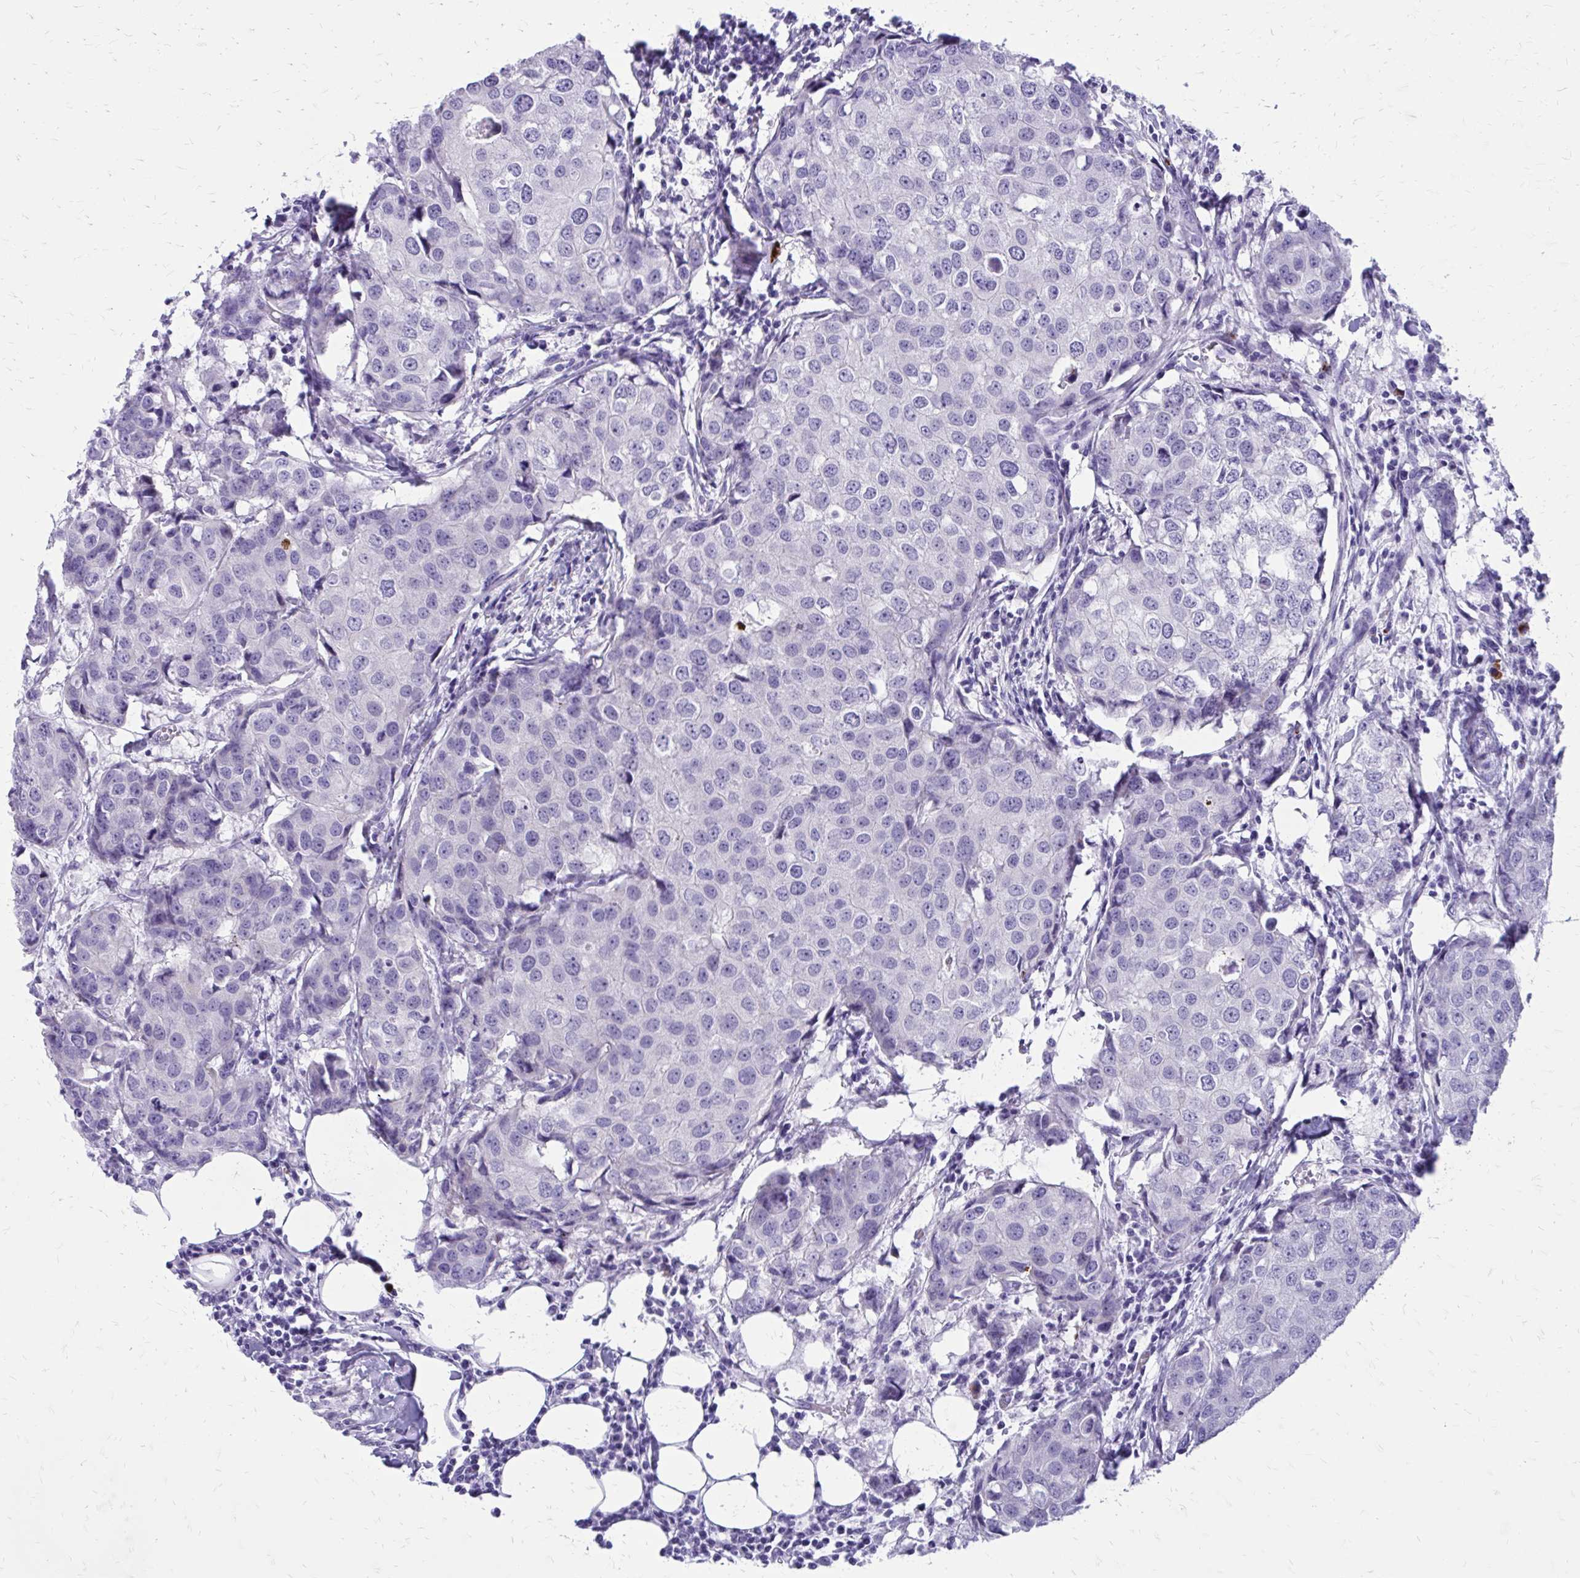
{"staining": {"intensity": "negative", "quantity": "none", "location": "none"}, "tissue": "breast cancer", "cell_type": "Tumor cells", "image_type": "cancer", "snomed": [{"axis": "morphology", "description": "Duct carcinoma"}, {"axis": "topography", "description": "Breast"}], "caption": "Immunohistochemical staining of human breast cancer displays no significant staining in tumor cells.", "gene": "SATL1", "patient": {"sex": "female", "age": 27}}